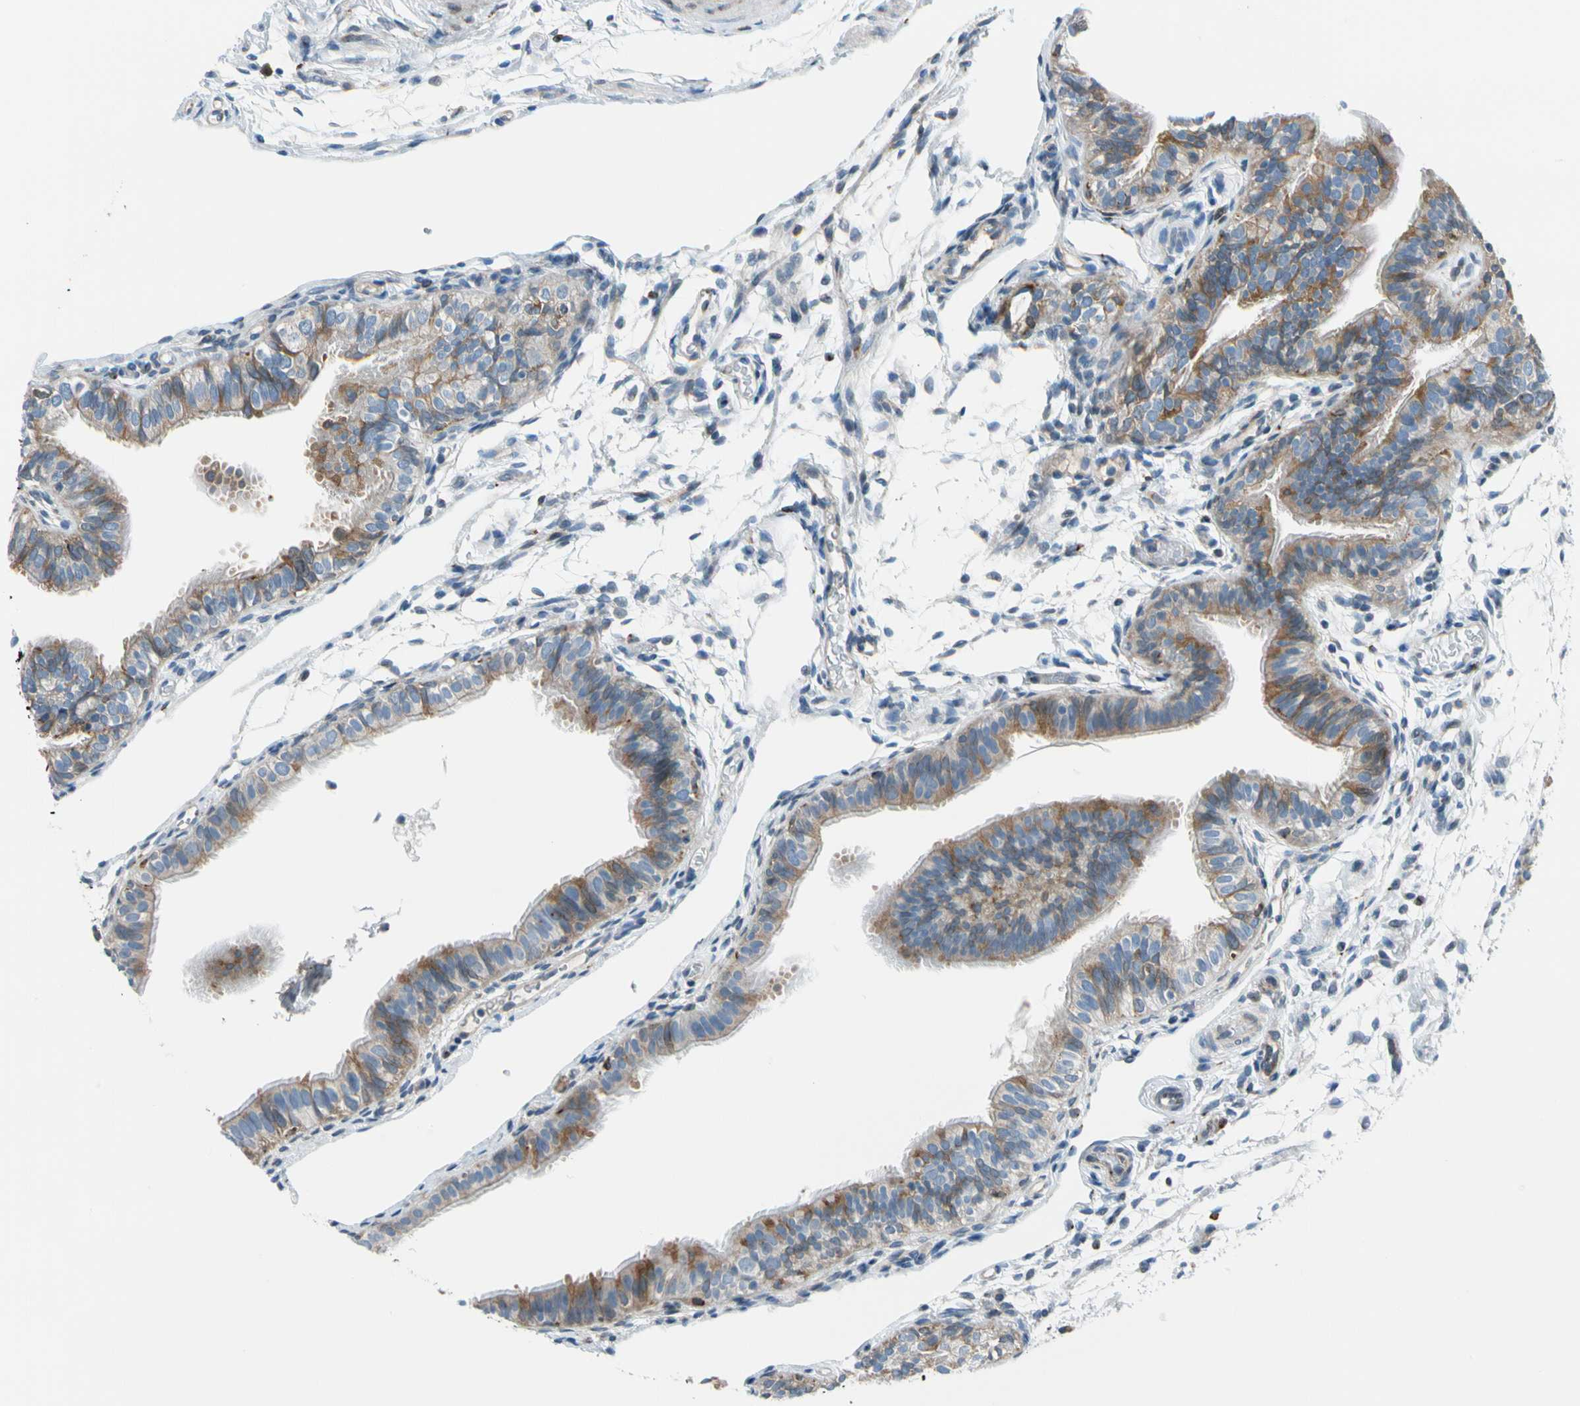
{"staining": {"intensity": "moderate", "quantity": ">75%", "location": "cytoplasmic/membranous"}, "tissue": "fallopian tube", "cell_type": "Glandular cells", "image_type": "normal", "snomed": [{"axis": "morphology", "description": "Normal tissue, NOS"}, {"axis": "morphology", "description": "Dermoid, NOS"}, {"axis": "topography", "description": "Fallopian tube"}], "caption": "Fallopian tube stained with DAB immunohistochemistry exhibits medium levels of moderate cytoplasmic/membranous expression in about >75% of glandular cells.", "gene": "NUCB1", "patient": {"sex": "female", "age": 33}}